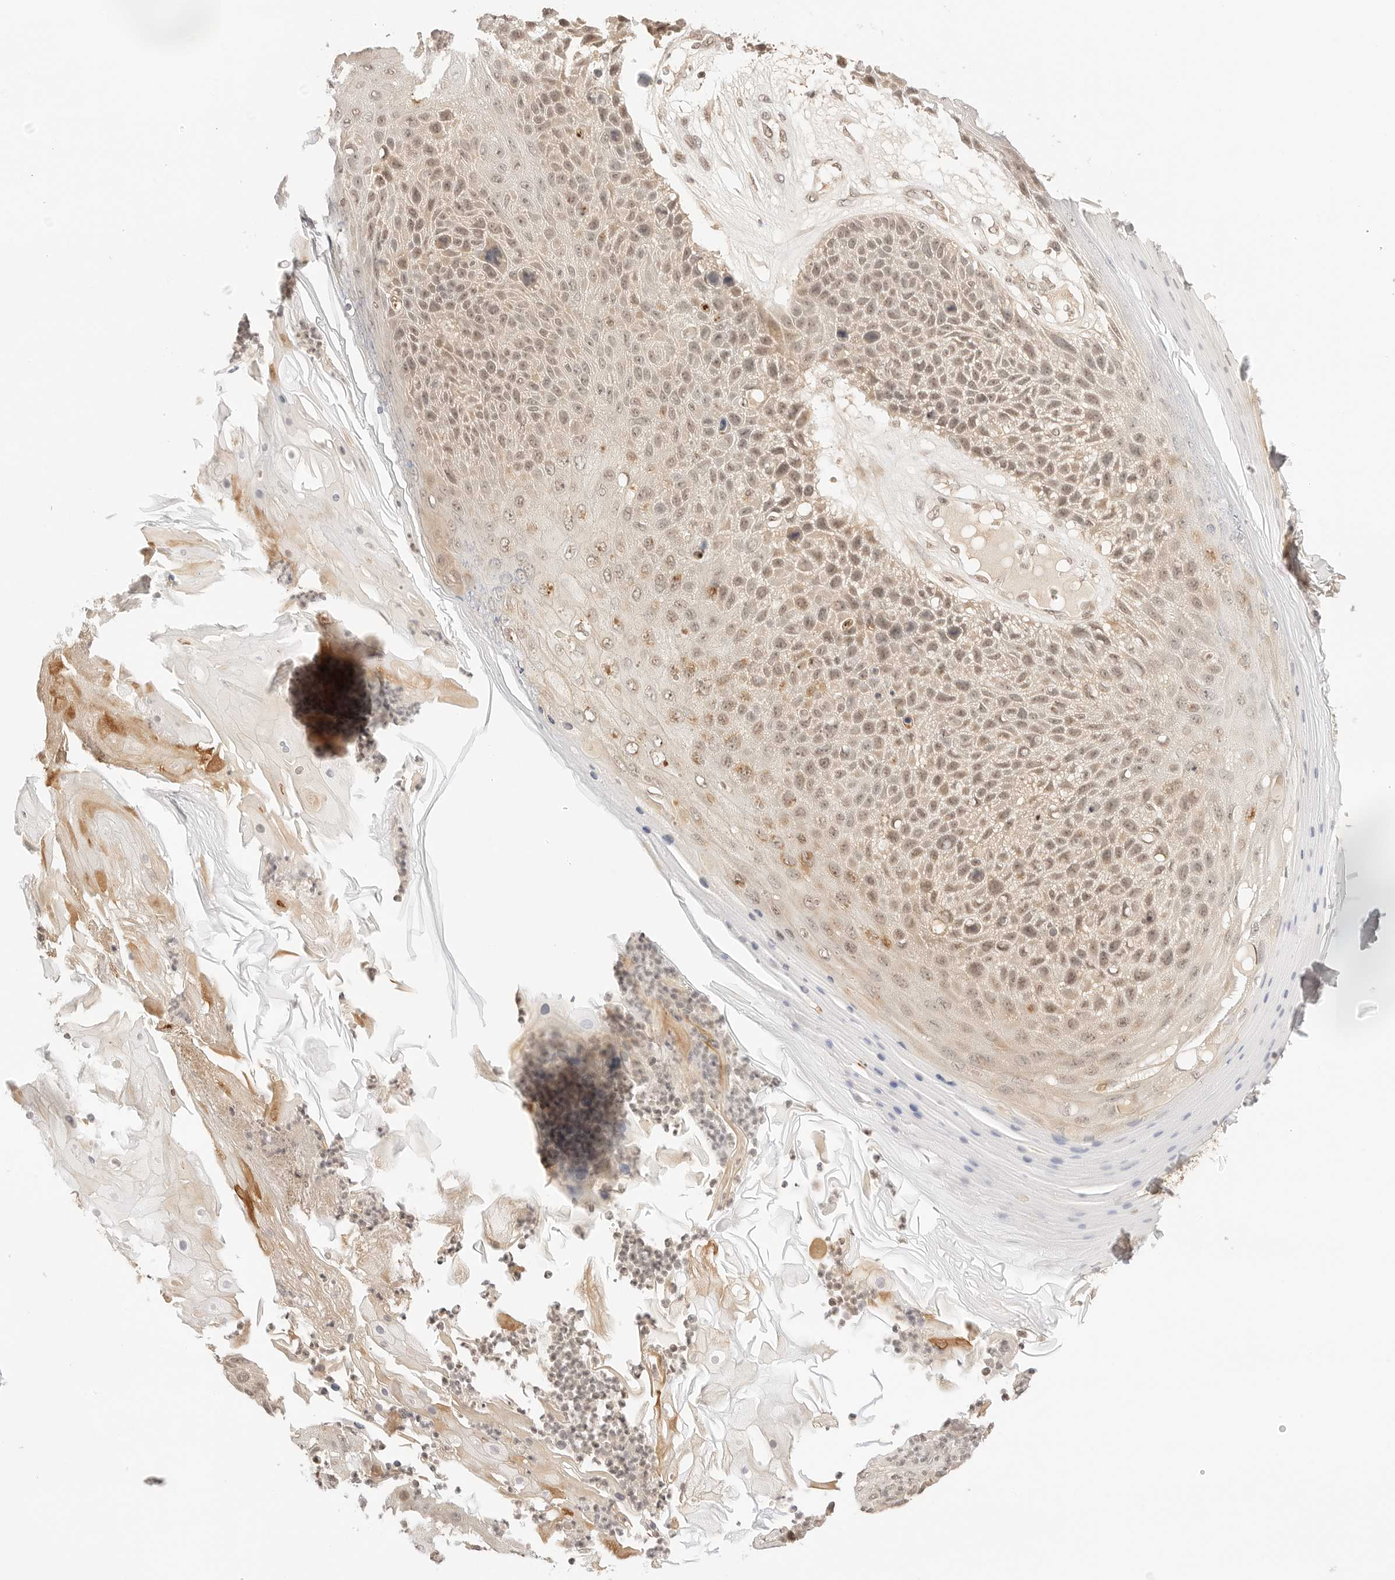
{"staining": {"intensity": "weak", "quantity": ">75%", "location": "cytoplasmic/membranous,nuclear"}, "tissue": "skin cancer", "cell_type": "Tumor cells", "image_type": "cancer", "snomed": [{"axis": "morphology", "description": "Squamous cell carcinoma, NOS"}, {"axis": "topography", "description": "Skin"}], "caption": "Immunohistochemical staining of human squamous cell carcinoma (skin) exhibits weak cytoplasmic/membranous and nuclear protein positivity in about >75% of tumor cells. (brown staining indicates protein expression, while blue staining denotes nuclei).", "gene": "SEPTIN4", "patient": {"sex": "female", "age": 88}}